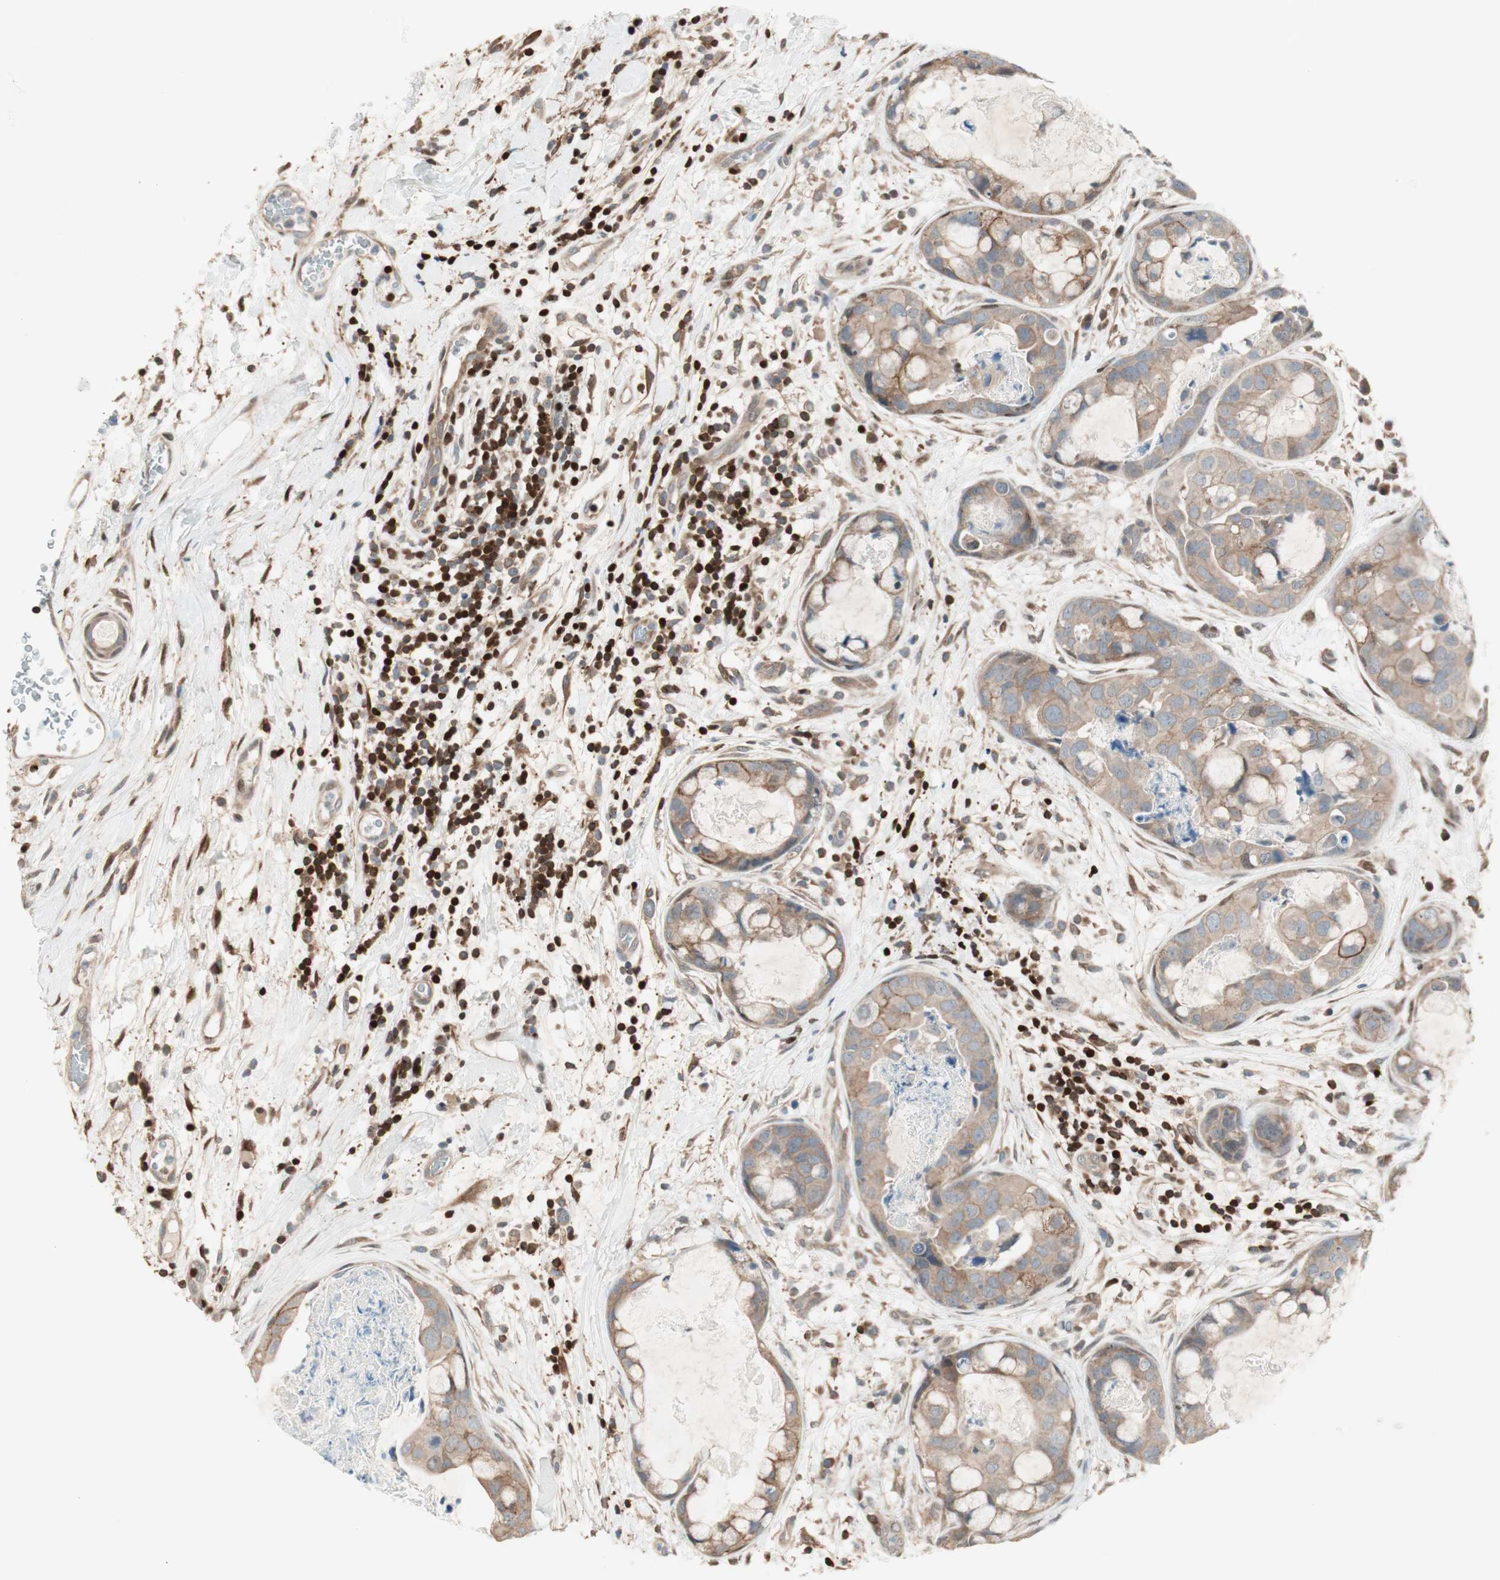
{"staining": {"intensity": "moderate", "quantity": ">75%", "location": "cytoplasmic/membranous"}, "tissue": "breast cancer", "cell_type": "Tumor cells", "image_type": "cancer", "snomed": [{"axis": "morphology", "description": "Duct carcinoma"}, {"axis": "topography", "description": "Breast"}], "caption": "The image displays immunohistochemical staining of breast cancer (invasive ductal carcinoma). There is moderate cytoplasmic/membranous staining is present in approximately >75% of tumor cells.", "gene": "BIN1", "patient": {"sex": "female", "age": 40}}